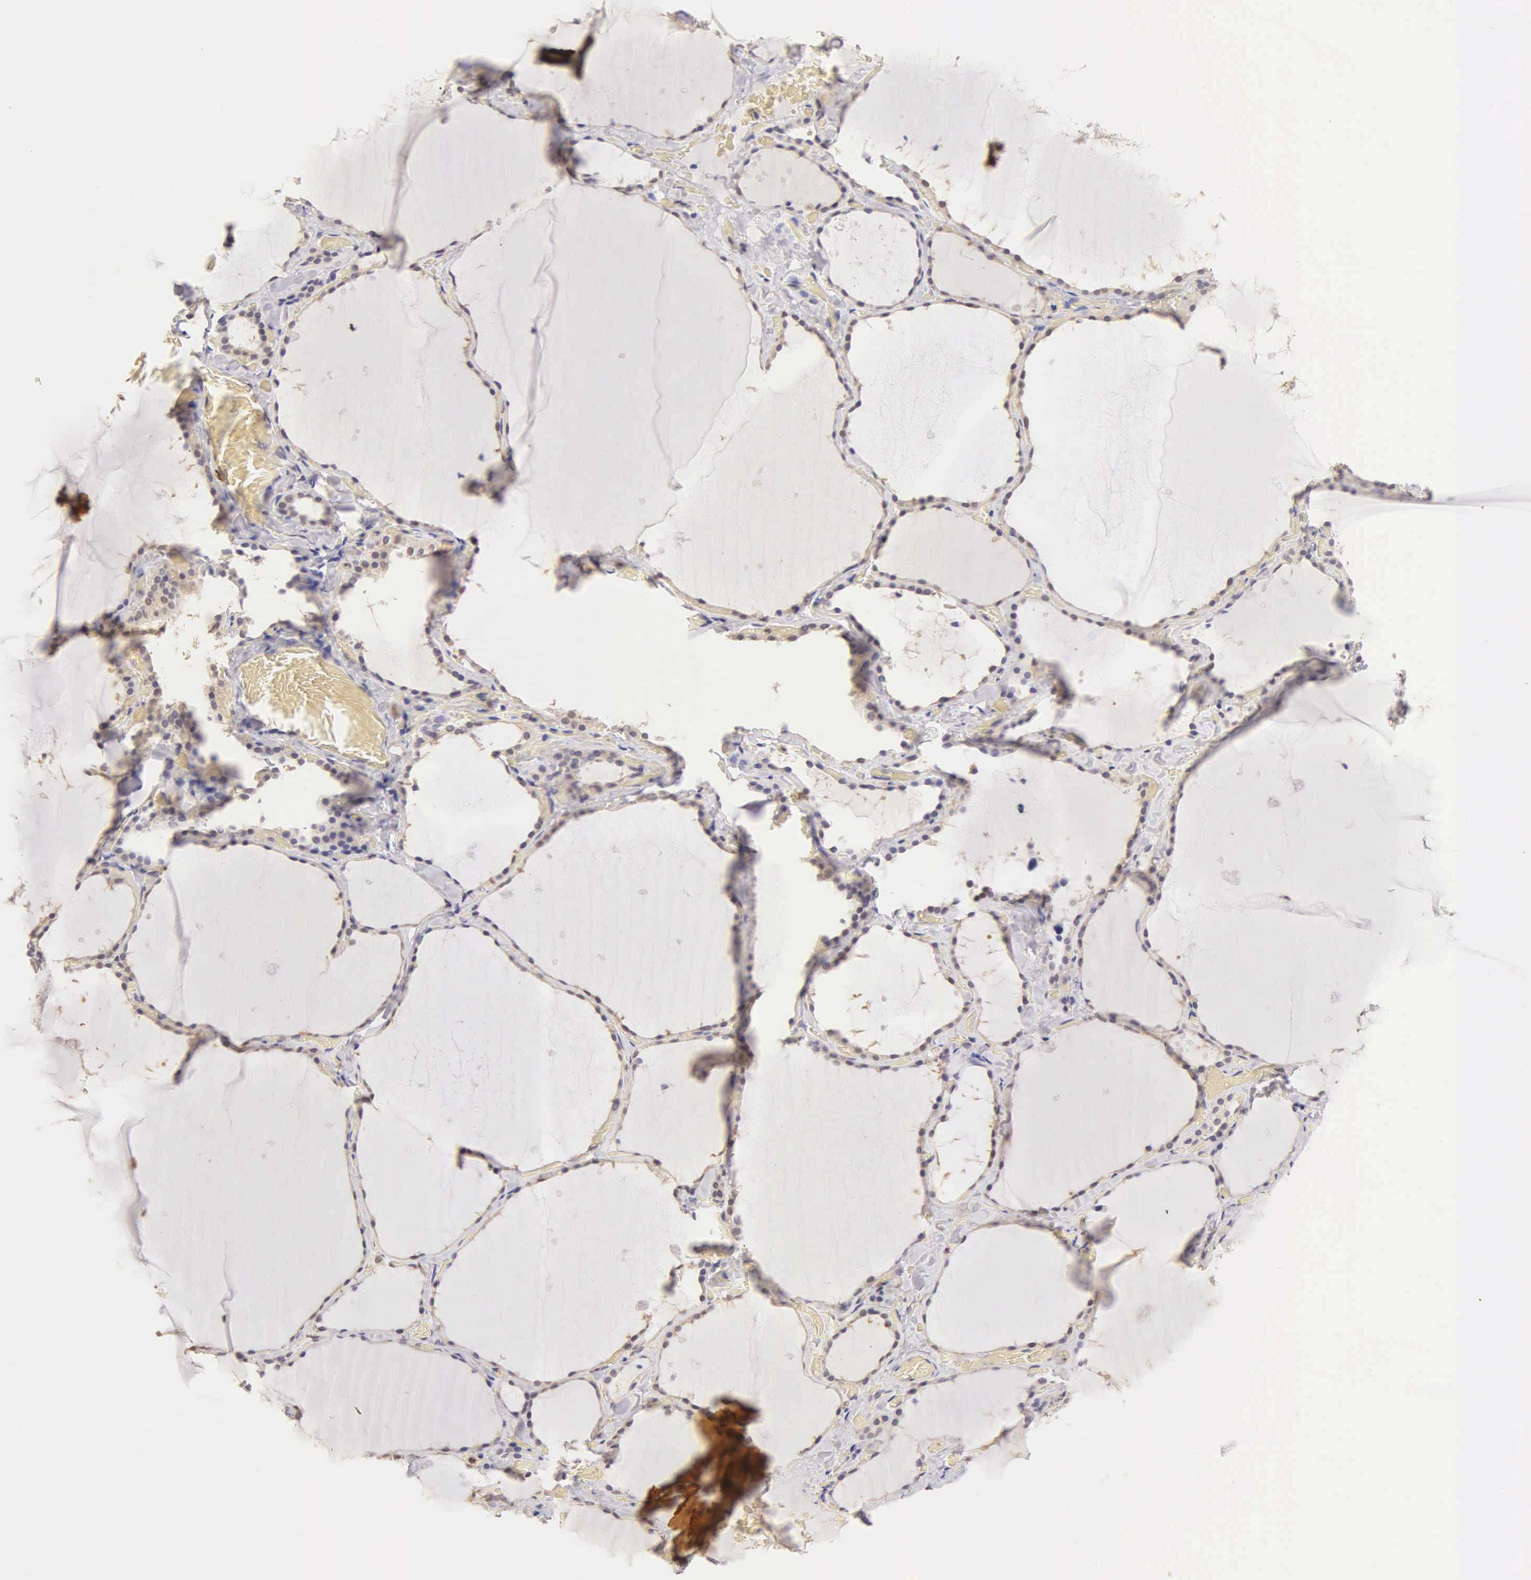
{"staining": {"intensity": "weak", "quantity": "<25%", "location": "cytoplasmic/membranous,nuclear"}, "tissue": "thyroid gland", "cell_type": "Glandular cells", "image_type": "normal", "snomed": [{"axis": "morphology", "description": "Normal tissue, NOS"}, {"axis": "topography", "description": "Thyroid gland"}], "caption": "The histopathology image demonstrates no staining of glandular cells in normal thyroid gland. (Stains: DAB (3,3'-diaminobenzidine) immunohistochemistry (IHC) with hematoxylin counter stain, Microscopy: brightfield microscopy at high magnification).", "gene": "MKI67", "patient": {"sex": "male", "age": 34}}